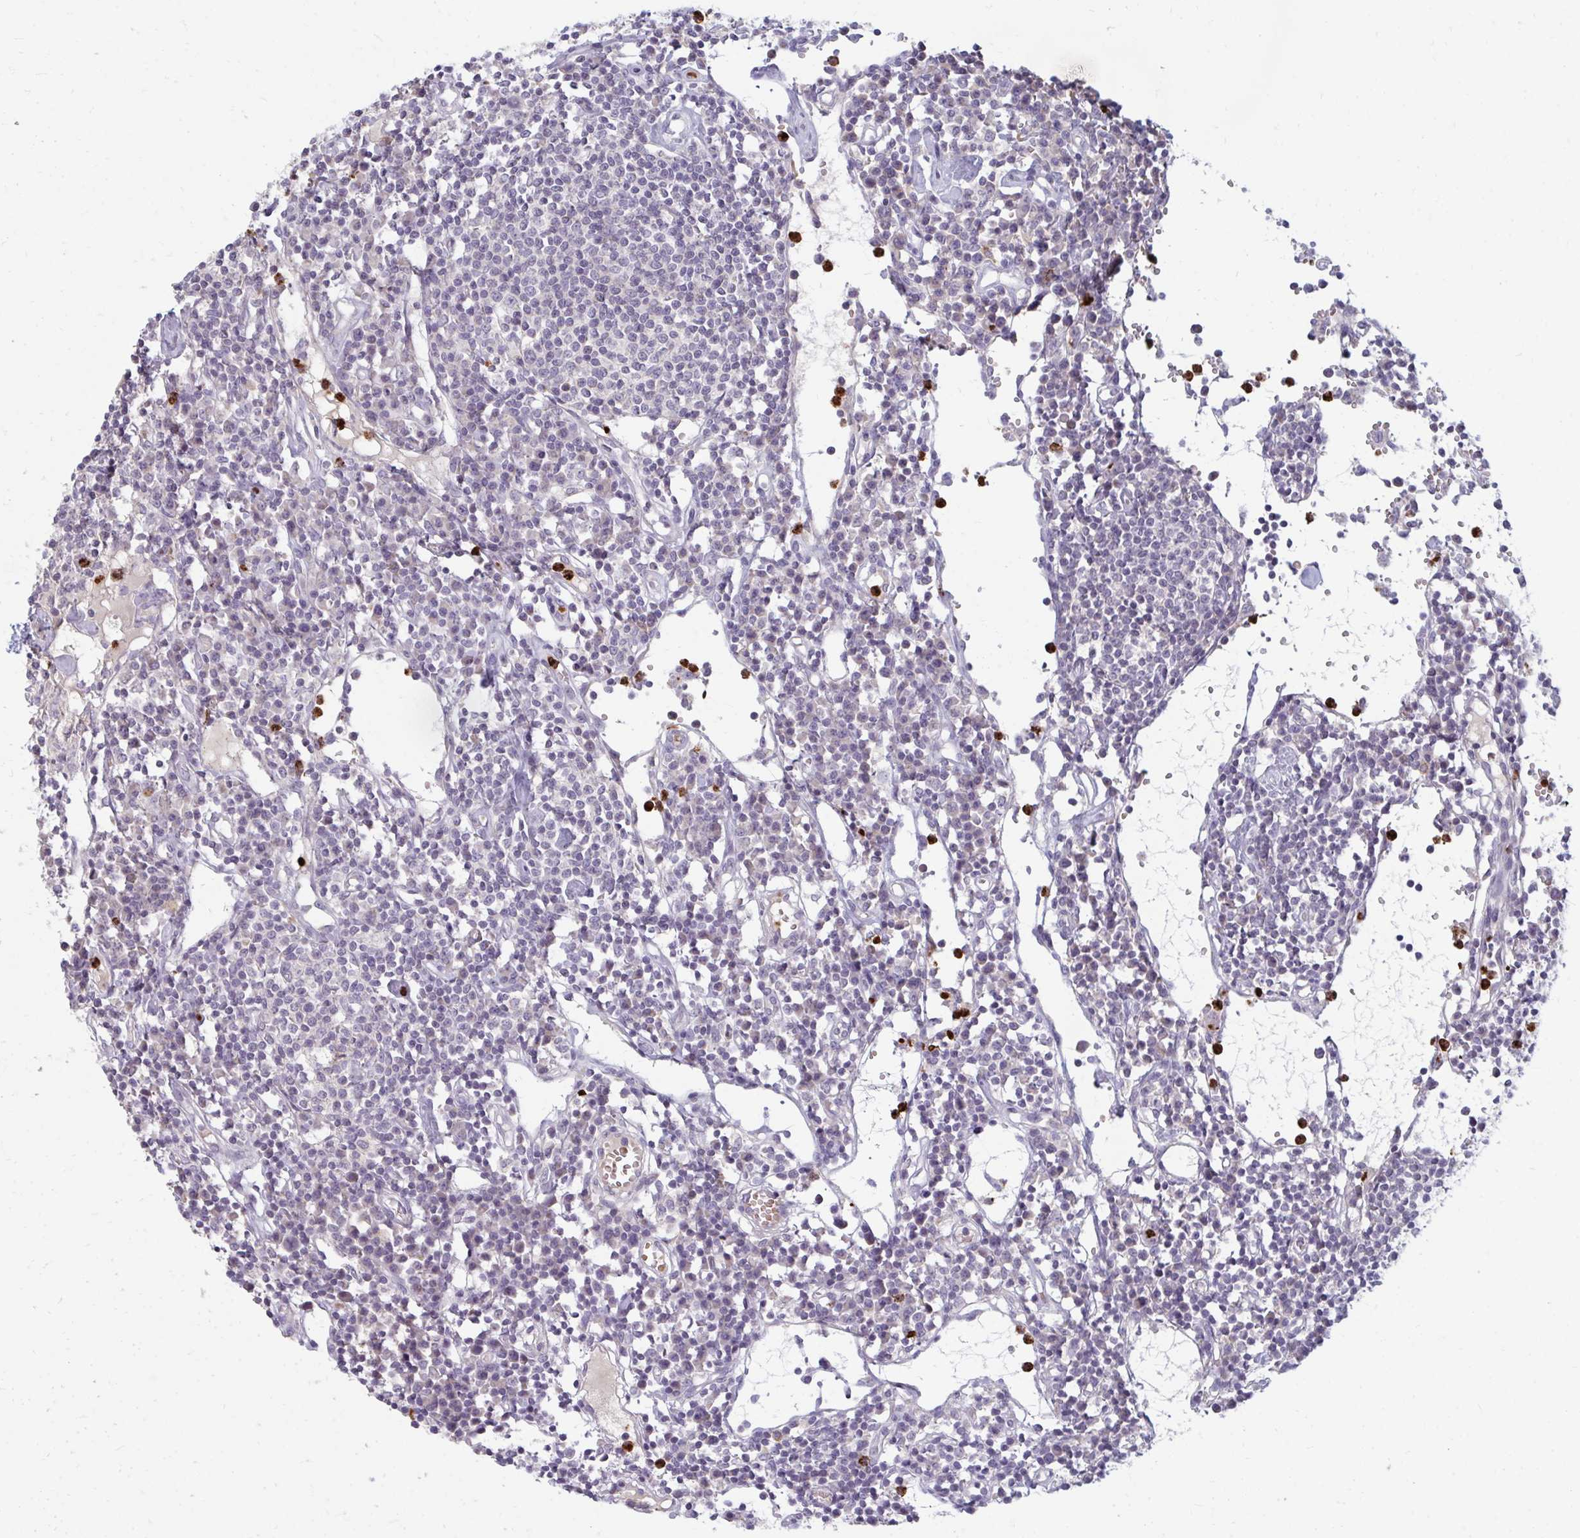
{"staining": {"intensity": "negative", "quantity": "none", "location": "none"}, "tissue": "lymph node", "cell_type": "Germinal center cells", "image_type": "normal", "snomed": [{"axis": "morphology", "description": "Normal tissue, NOS"}, {"axis": "topography", "description": "Lymph node"}], "caption": "High power microscopy image of an immunohistochemistry (IHC) image of benign lymph node, revealing no significant staining in germinal center cells. (DAB immunohistochemistry (IHC), high magnification).", "gene": "RAB33A", "patient": {"sex": "female", "age": 78}}